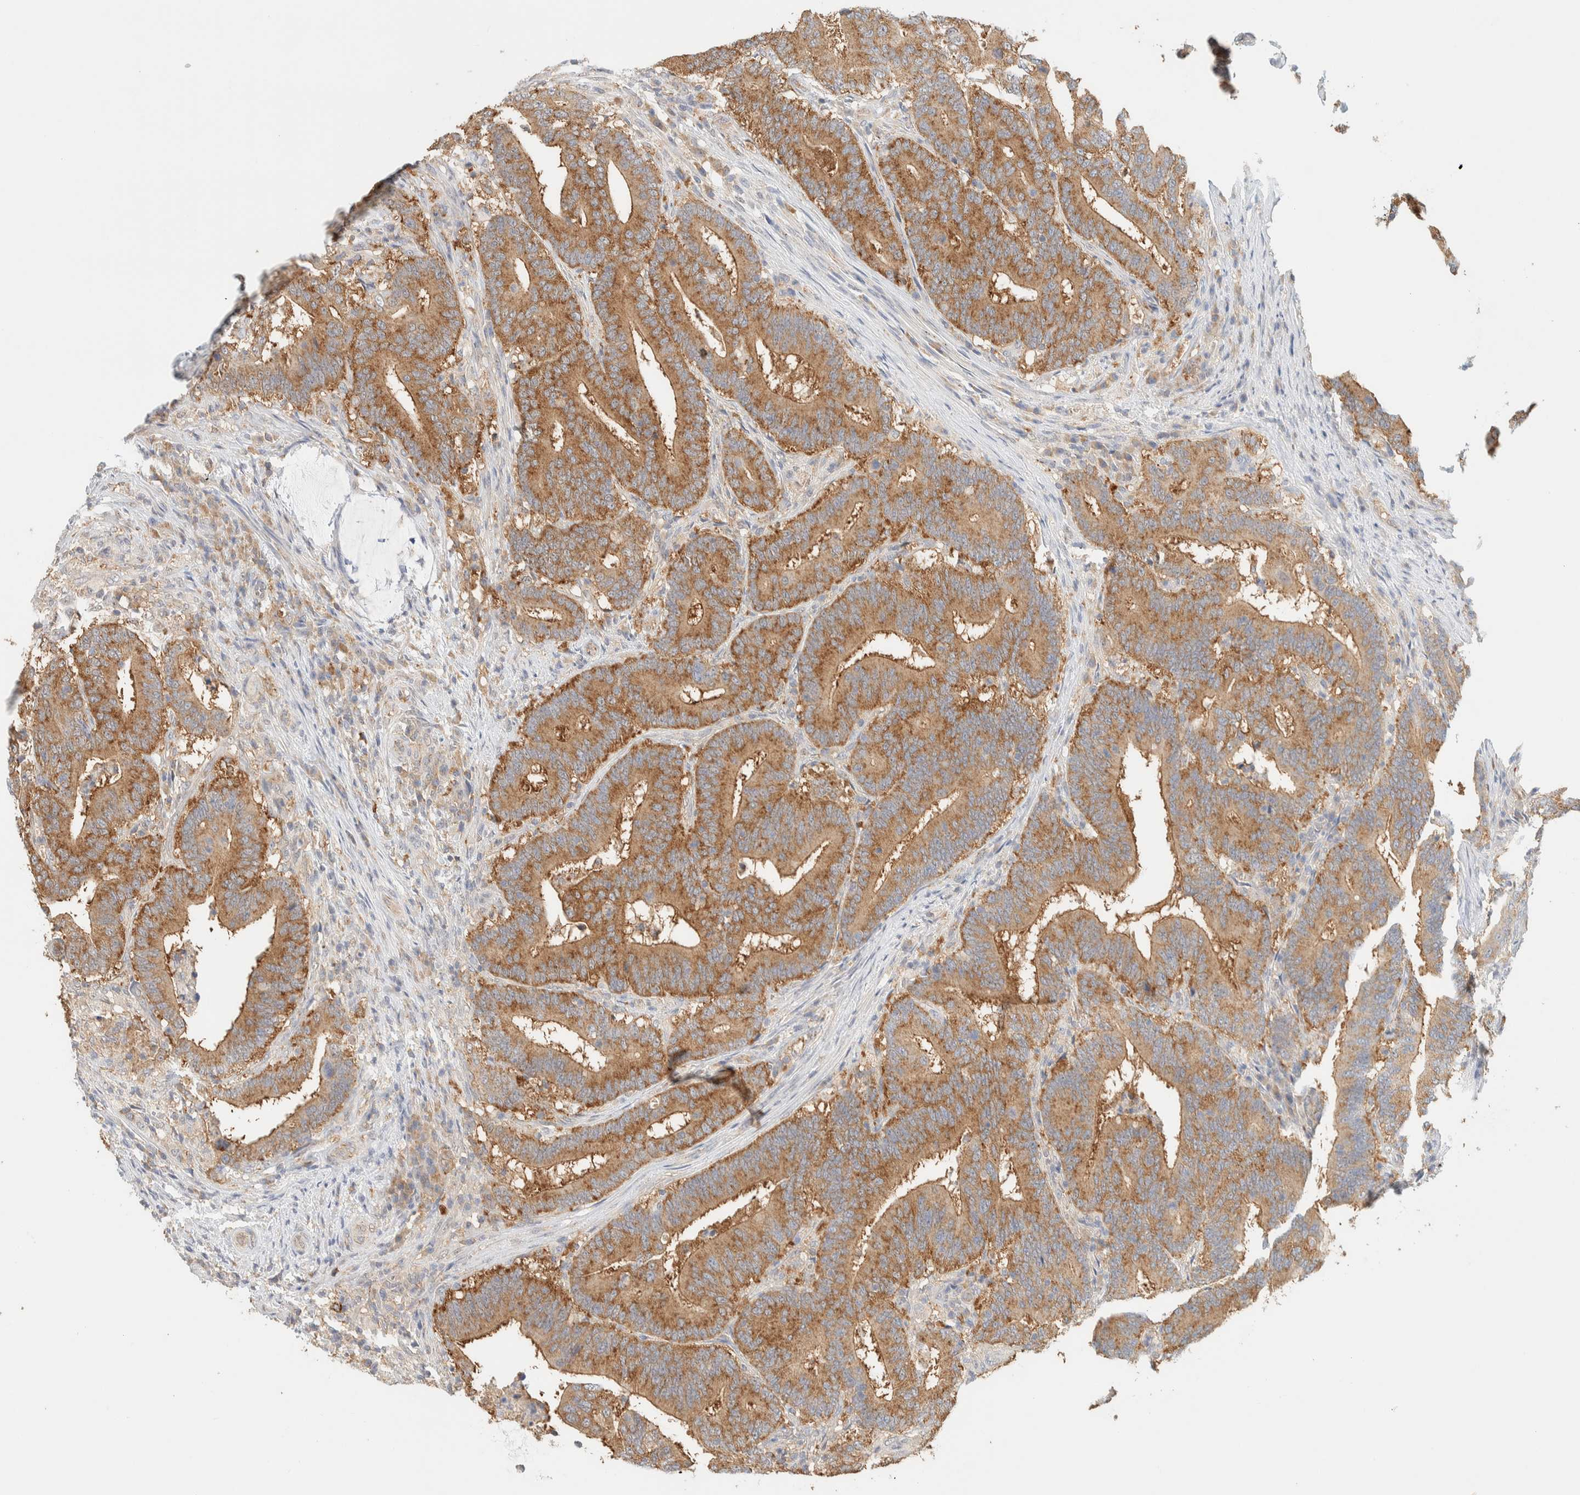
{"staining": {"intensity": "moderate", "quantity": ">75%", "location": "cytoplasmic/membranous"}, "tissue": "colorectal cancer", "cell_type": "Tumor cells", "image_type": "cancer", "snomed": [{"axis": "morphology", "description": "Adenocarcinoma, NOS"}, {"axis": "topography", "description": "Colon"}], "caption": "Moderate cytoplasmic/membranous expression for a protein is seen in approximately >75% of tumor cells of colorectal cancer using immunohistochemistry (IHC).", "gene": "TBC1D8B", "patient": {"sex": "female", "age": 66}}